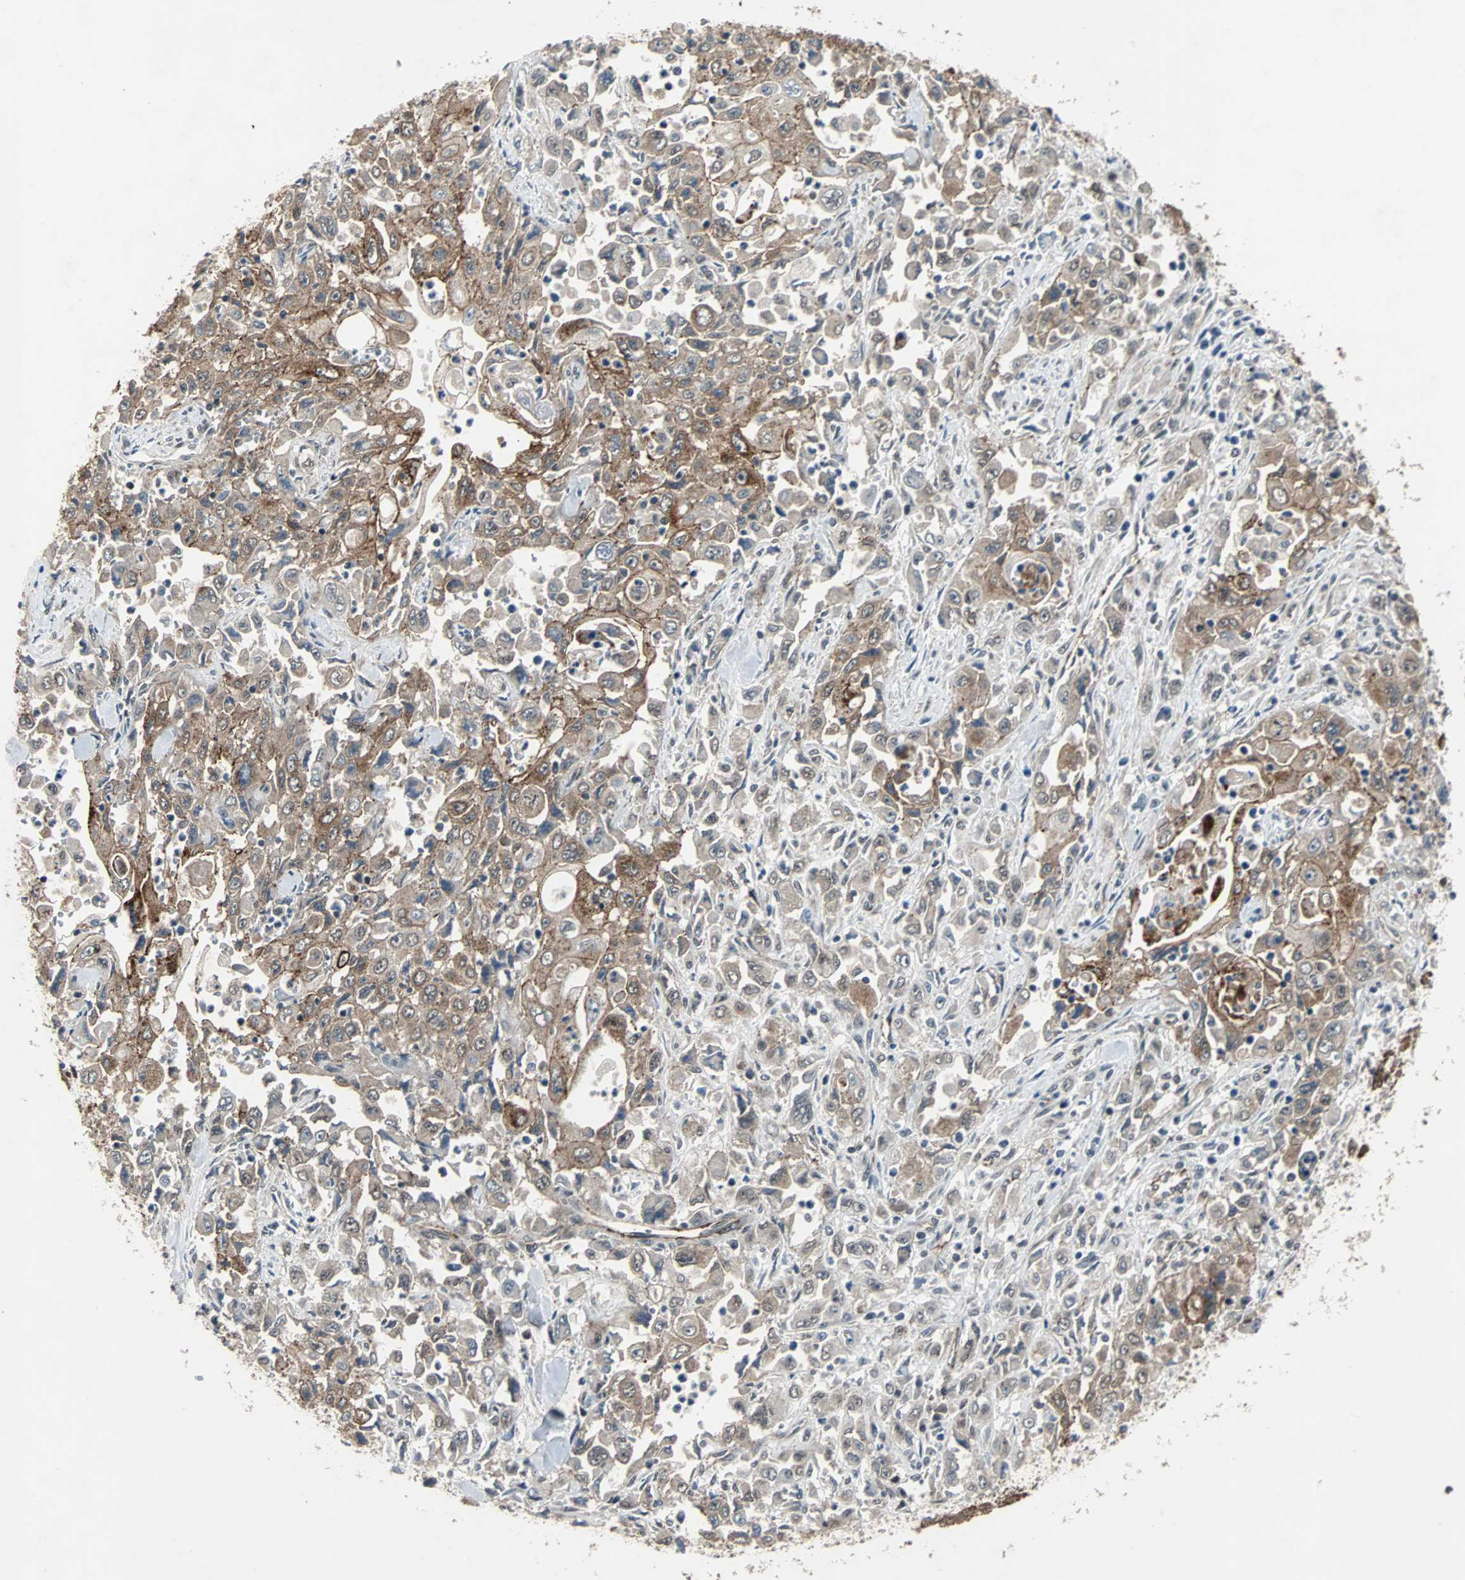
{"staining": {"intensity": "moderate", "quantity": ">75%", "location": "cytoplasmic/membranous"}, "tissue": "pancreatic cancer", "cell_type": "Tumor cells", "image_type": "cancer", "snomed": [{"axis": "morphology", "description": "Adenocarcinoma, NOS"}, {"axis": "topography", "description": "Pancreas"}], "caption": "This is an image of IHC staining of pancreatic cancer, which shows moderate staining in the cytoplasmic/membranous of tumor cells.", "gene": "LSR", "patient": {"sex": "male", "age": 70}}